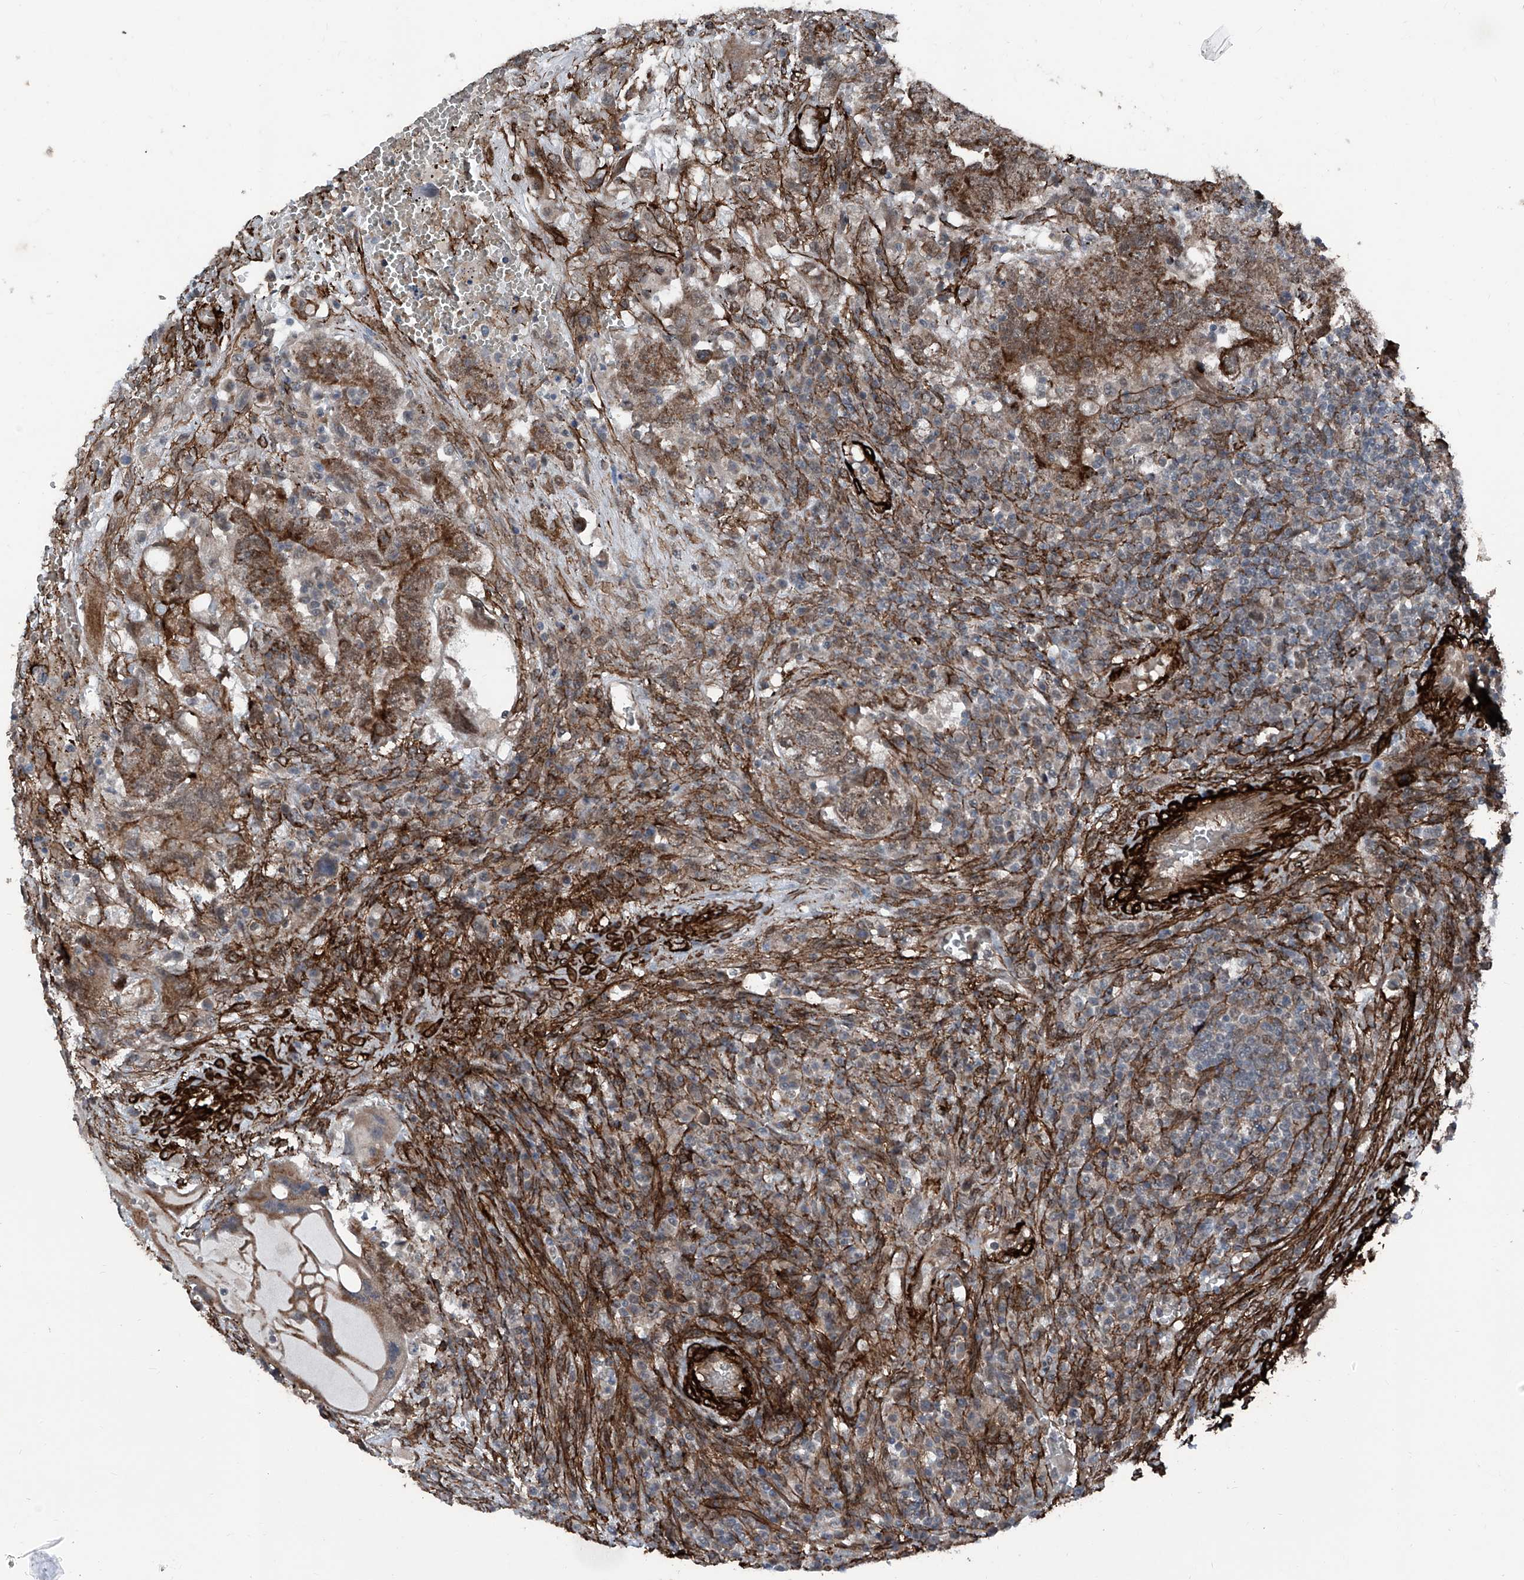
{"staining": {"intensity": "moderate", "quantity": "25%-75%", "location": "cytoplasmic/membranous"}, "tissue": "testis cancer", "cell_type": "Tumor cells", "image_type": "cancer", "snomed": [{"axis": "morphology", "description": "Carcinoma, Embryonal, NOS"}, {"axis": "topography", "description": "Testis"}], "caption": "An image showing moderate cytoplasmic/membranous staining in approximately 25%-75% of tumor cells in testis cancer, as visualized by brown immunohistochemical staining.", "gene": "COA7", "patient": {"sex": "male", "age": 26}}